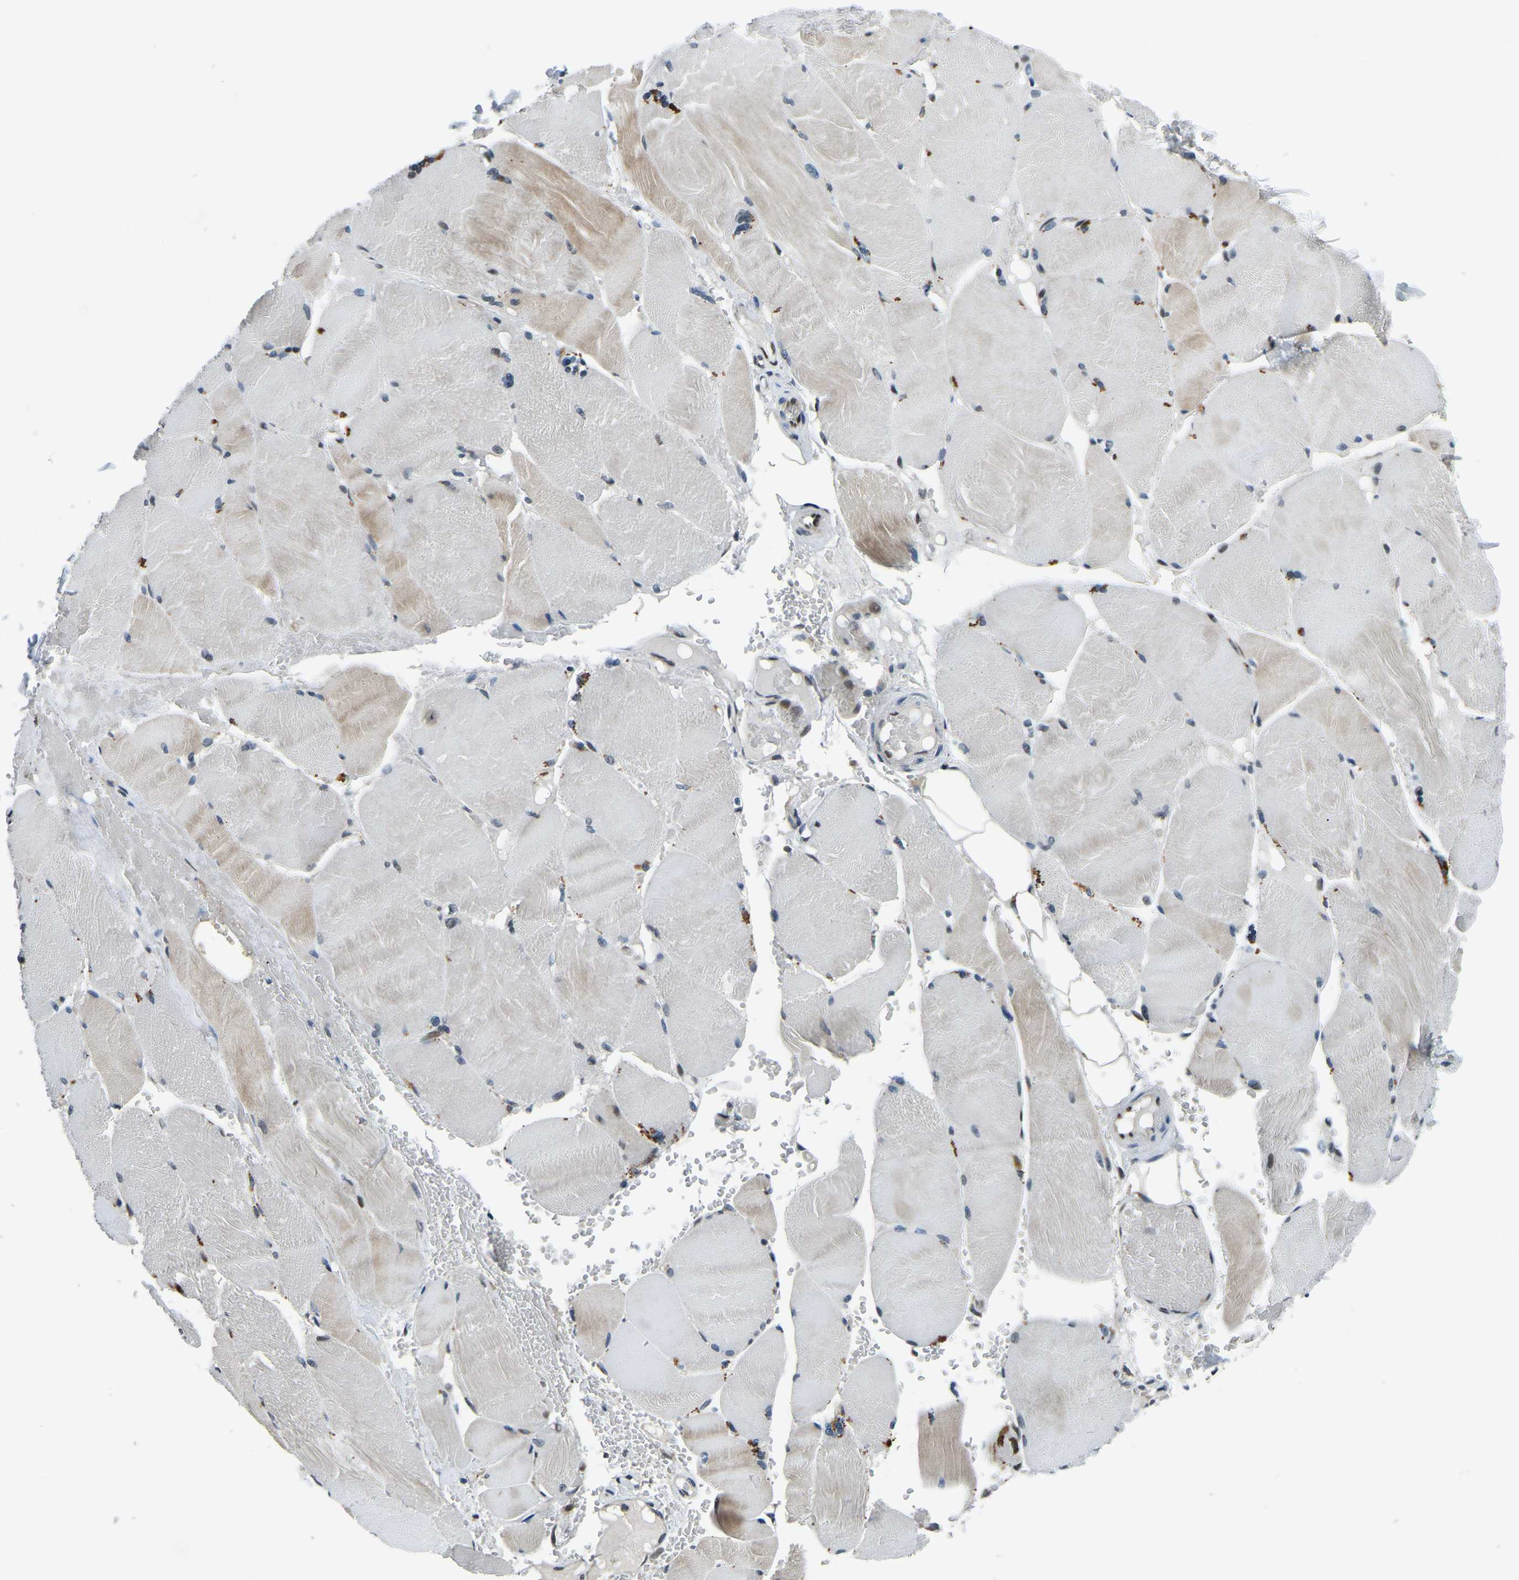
{"staining": {"intensity": "moderate", "quantity": "<25%", "location": "cytoplasmic/membranous"}, "tissue": "skeletal muscle", "cell_type": "Myocytes", "image_type": "normal", "snomed": [{"axis": "morphology", "description": "Normal tissue, NOS"}, {"axis": "topography", "description": "Skin"}, {"axis": "topography", "description": "Skeletal muscle"}], "caption": "Protein staining displays moderate cytoplasmic/membranous staining in about <25% of myocytes in benign skeletal muscle.", "gene": "ING2", "patient": {"sex": "male", "age": 83}}